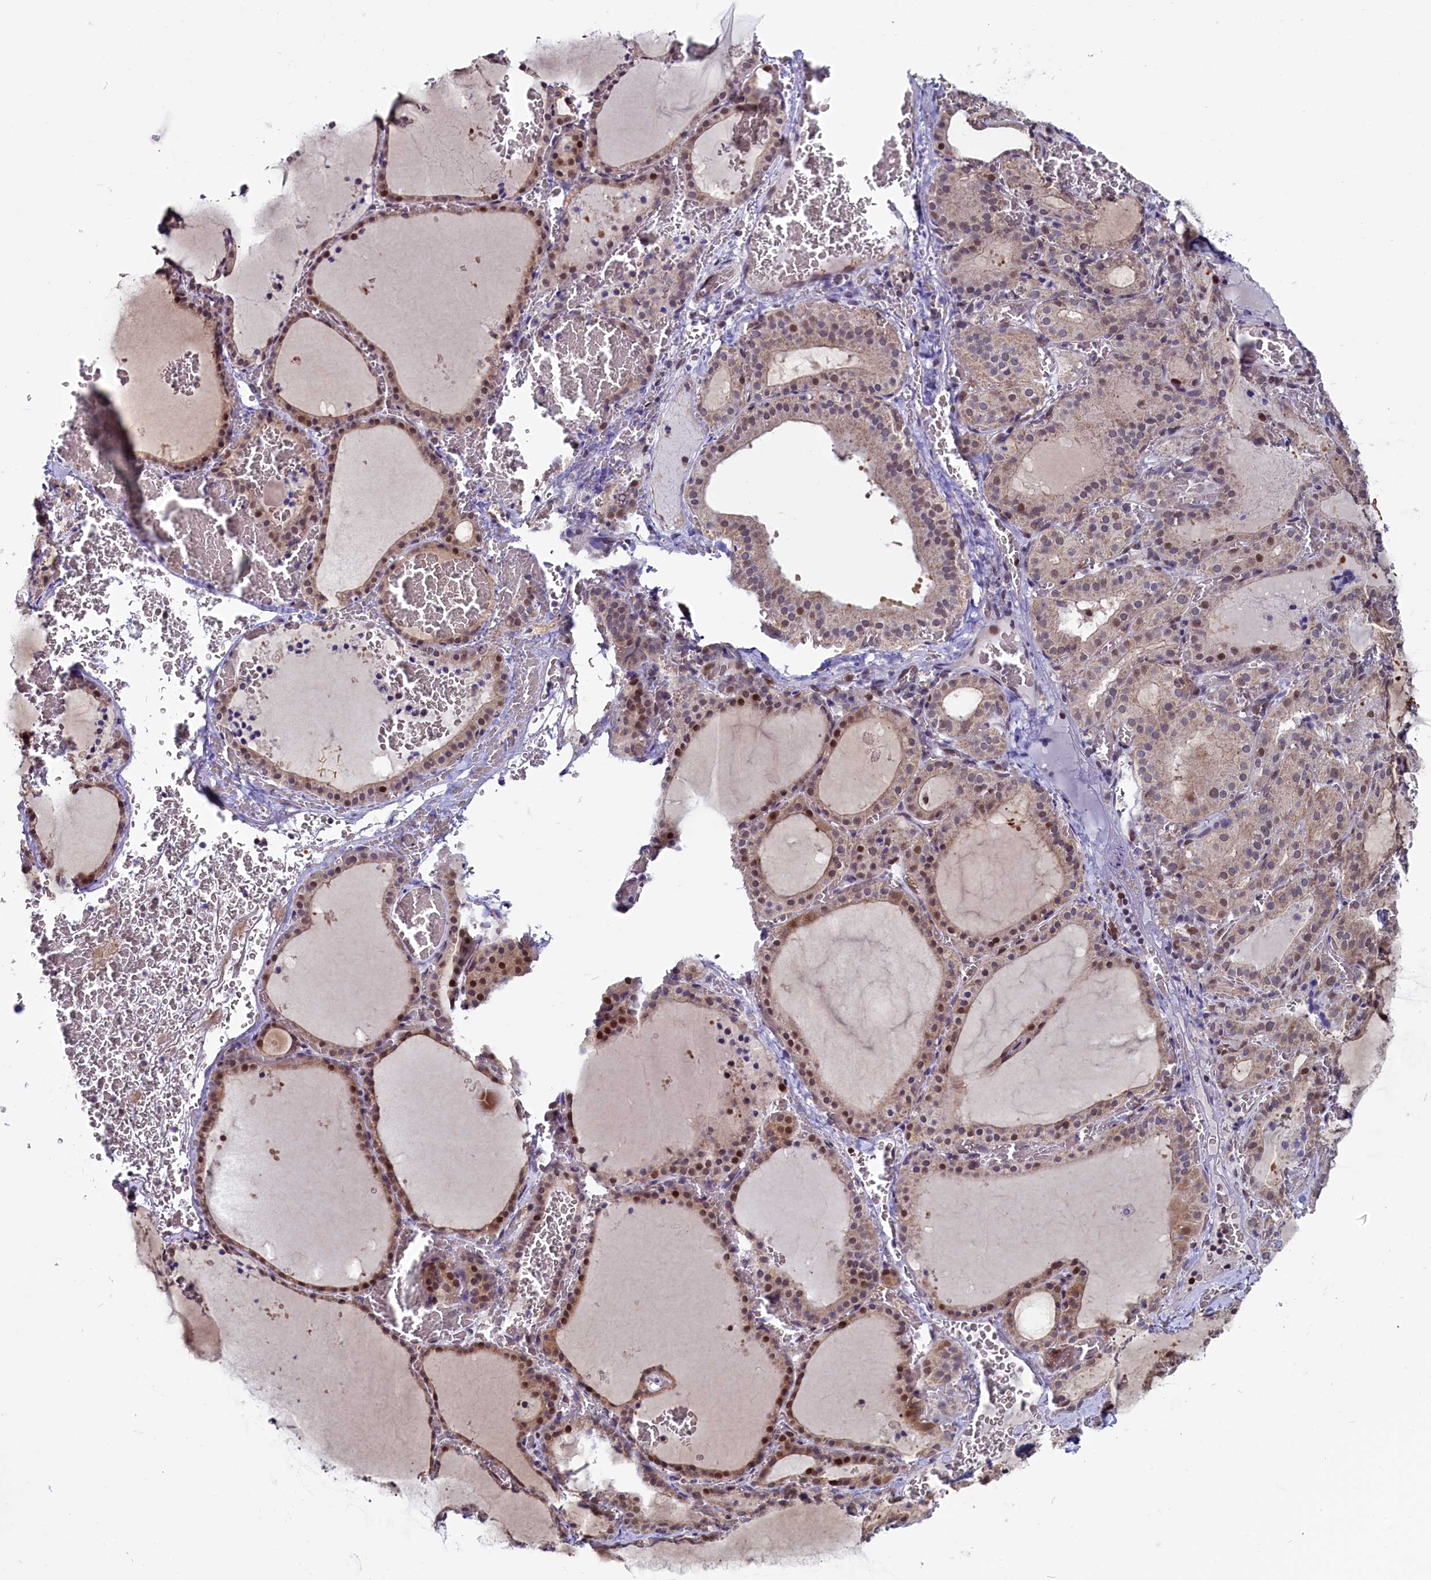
{"staining": {"intensity": "moderate", "quantity": ">75%", "location": "cytoplasmic/membranous,nuclear"}, "tissue": "thyroid gland", "cell_type": "Glandular cells", "image_type": "normal", "snomed": [{"axis": "morphology", "description": "Normal tissue, NOS"}, {"axis": "topography", "description": "Thyroid gland"}], "caption": "Thyroid gland stained with DAB (3,3'-diaminobenzidine) immunohistochemistry demonstrates medium levels of moderate cytoplasmic/membranous,nuclear staining in approximately >75% of glandular cells. The staining was performed using DAB (3,3'-diaminobenzidine) to visualize the protein expression in brown, while the nuclei were stained in blue with hematoxylin (Magnification: 20x).", "gene": "CIAPIN1", "patient": {"sex": "female", "age": 39}}